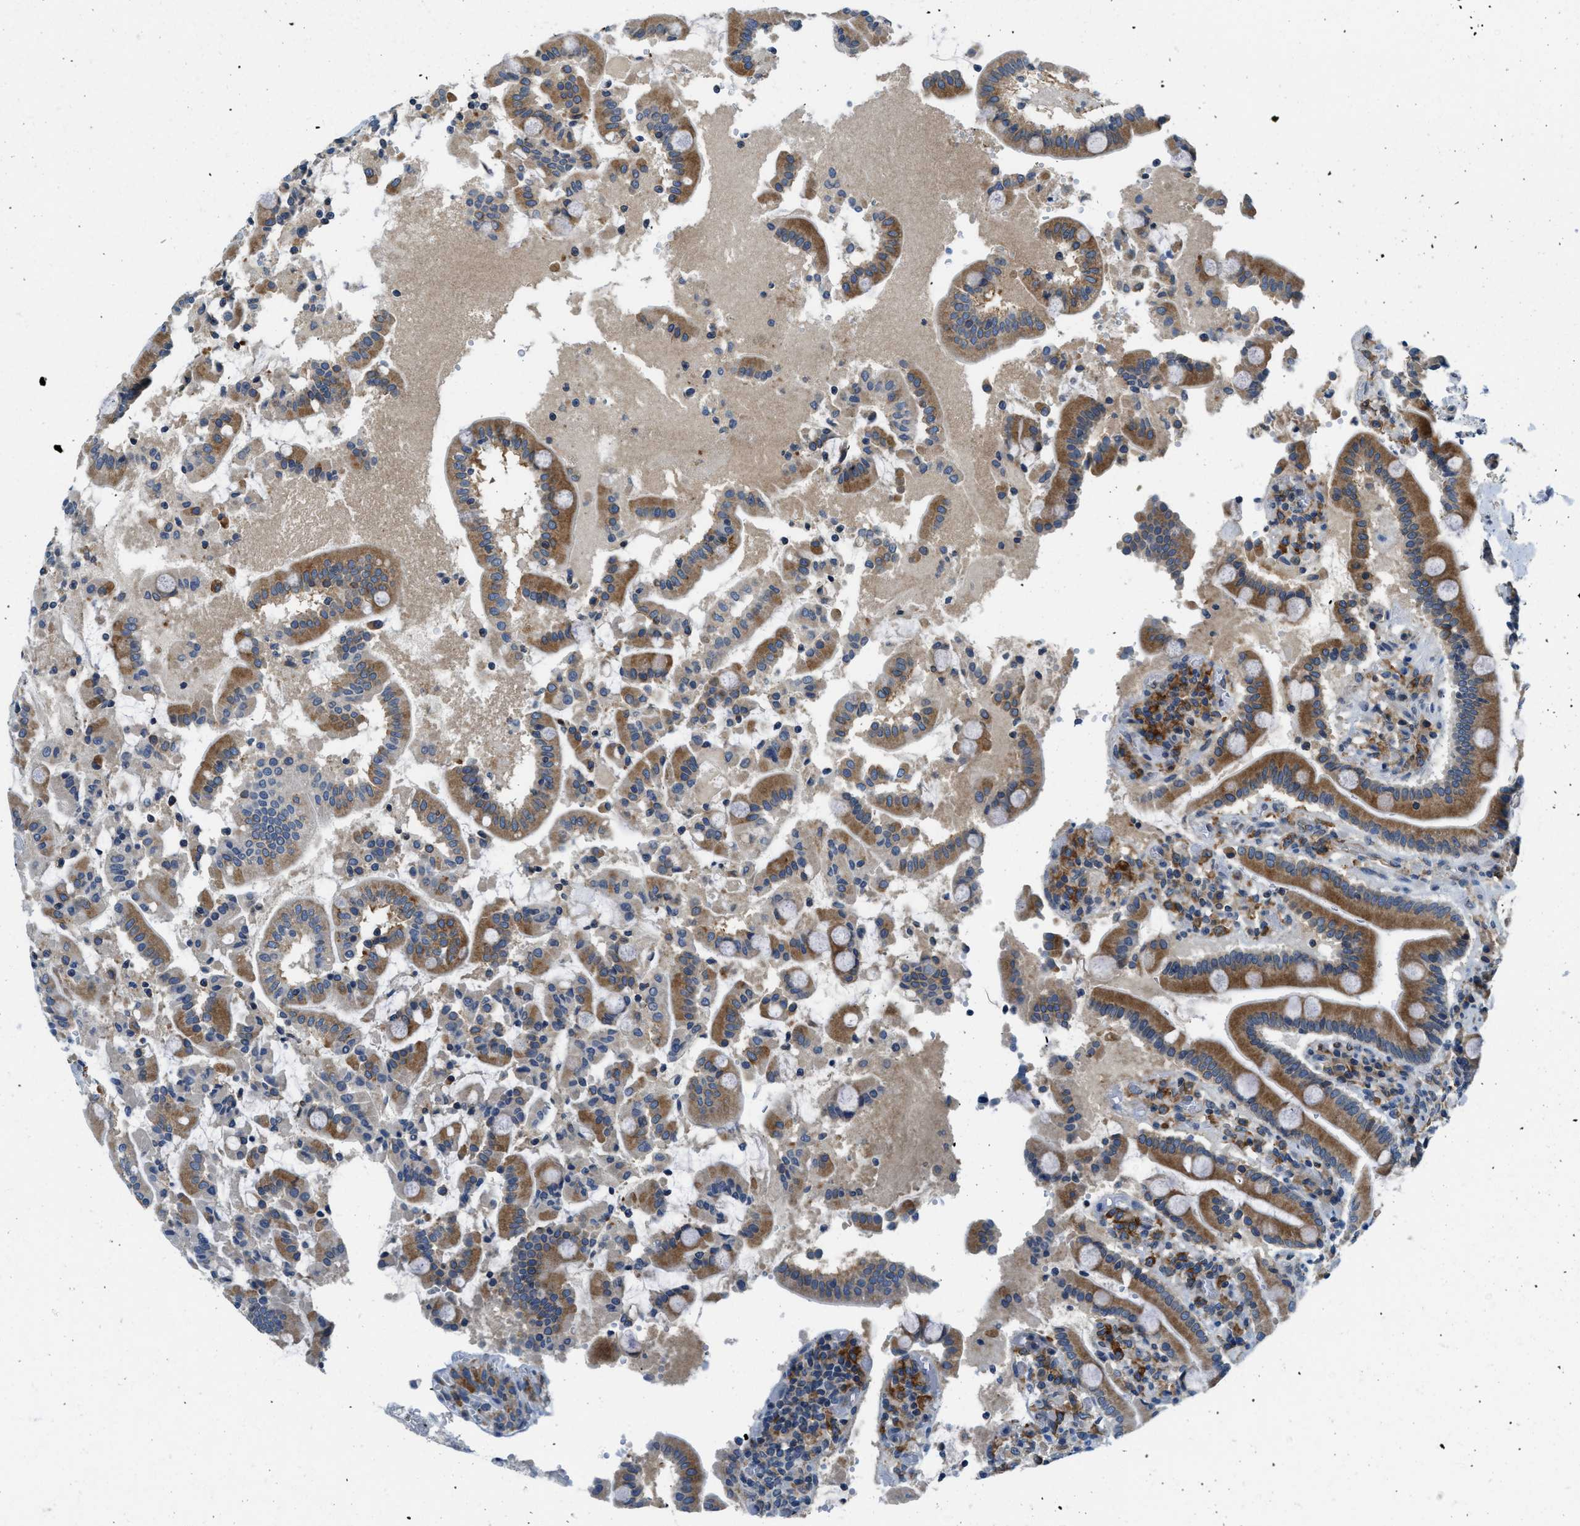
{"staining": {"intensity": "moderate", "quantity": ">75%", "location": "cytoplasmic/membranous"}, "tissue": "duodenum", "cell_type": "Glandular cells", "image_type": "normal", "snomed": [{"axis": "morphology", "description": "Normal tissue, NOS"}, {"axis": "topography", "description": "Small intestine, NOS"}], "caption": "Protein positivity by immunohistochemistry shows moderate cytoplasmic/membranous positivity in about >75% of glandular cells in benign duodenum.", "gene": "BCAP31", "patient": {"sex": "female", "age": 71}}